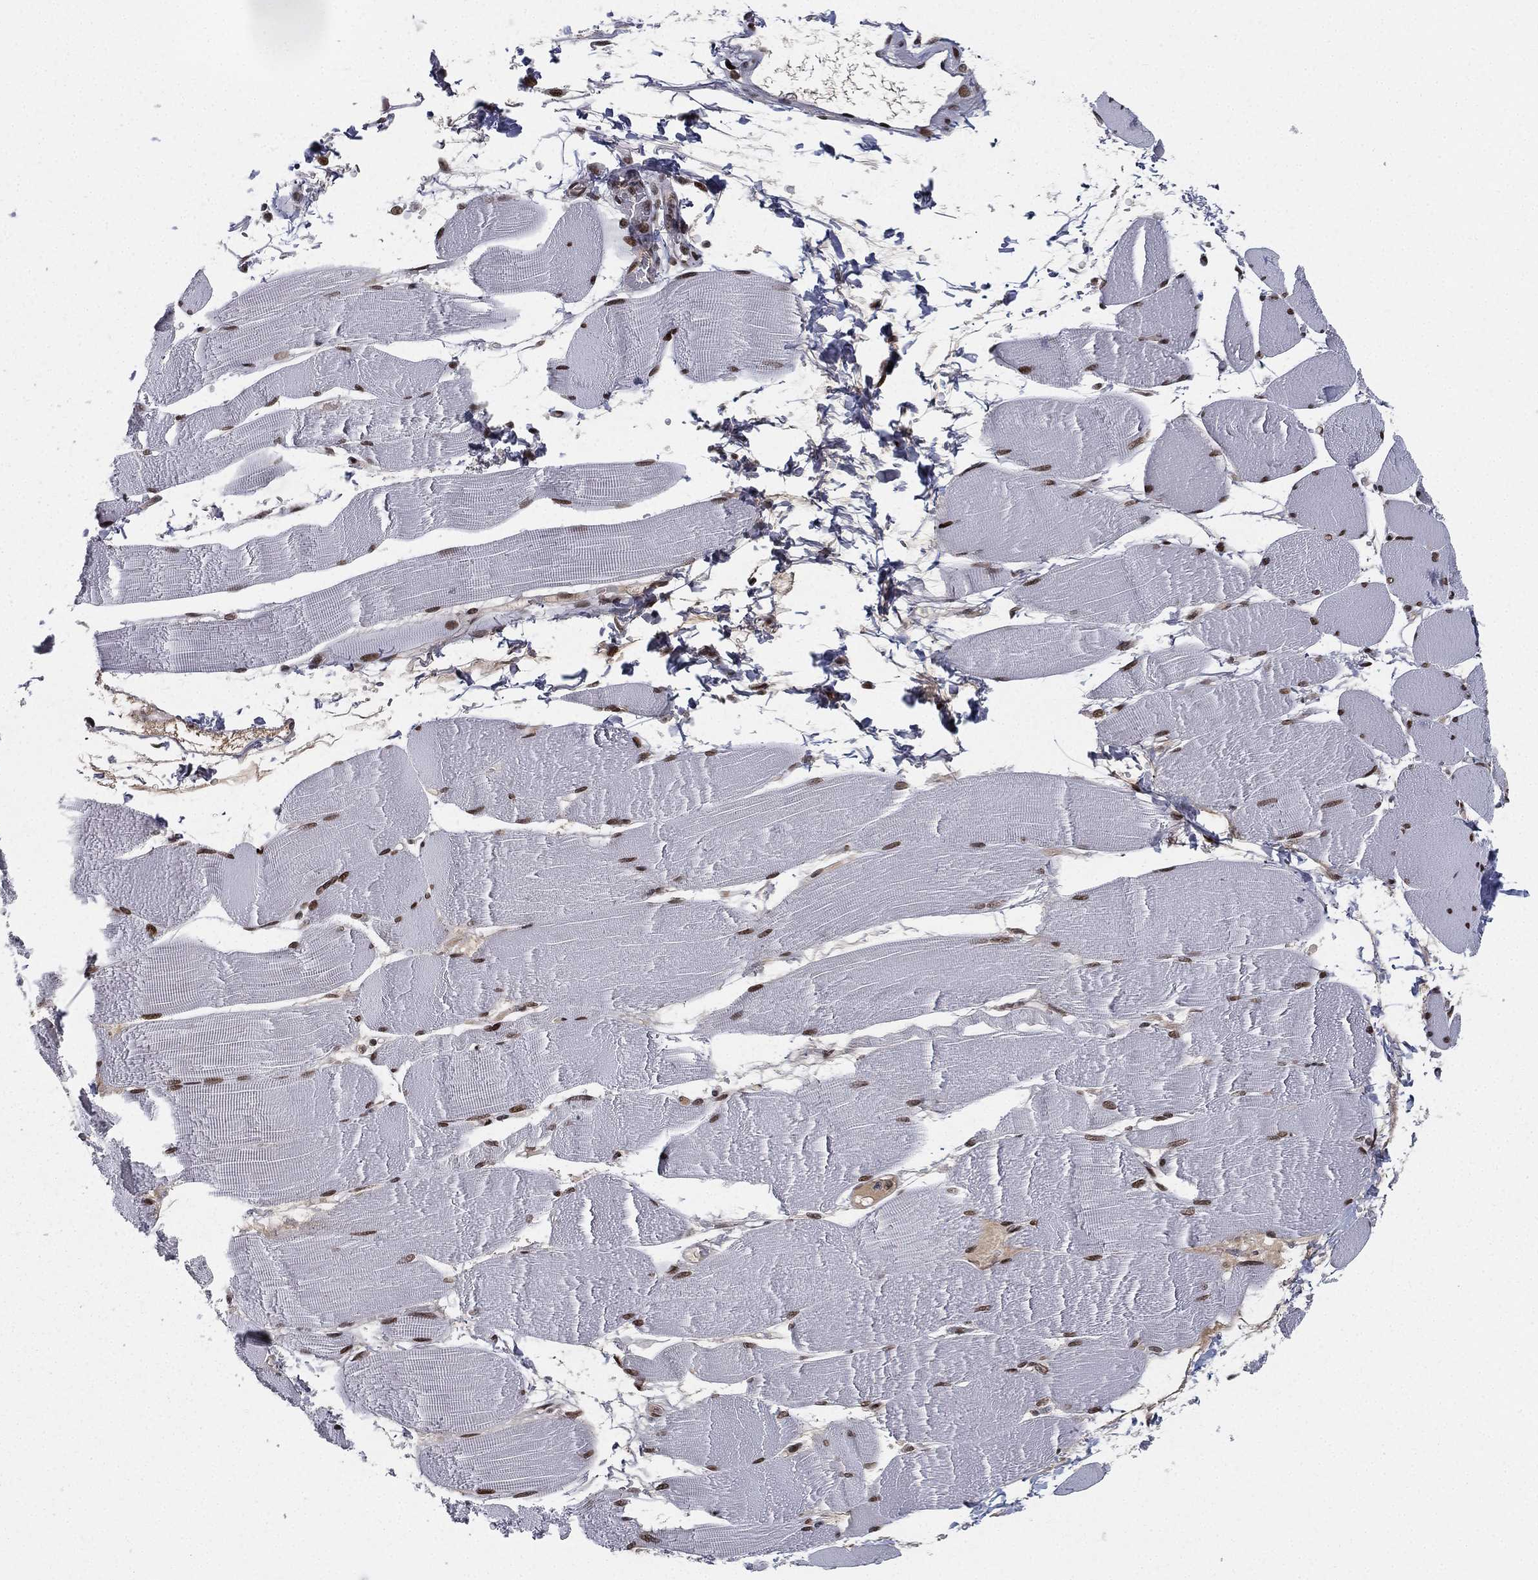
{"staining": {"intensity": "strong", "quantity": ">75%", "location": "nuclear"}, "tissue": "skeletal muscle", "cell_type": "Myocytes", "image_type": "normal", "snomed": [{"axis": "morphology", "description": "Normal tissue, NOS"}, {"axis": "topography", "description": "Skeletal muscle"}], "caption": "A brown stain highlights strong nuclear expression of a protein in myocytes of benign skeletal muscle. (DAB (3,3'-diaminobenzidine) = brown stain, brightfield microscopy at high magnification).", "gene": "RTF1", "patient": {"sex": "male", "age": 56}}